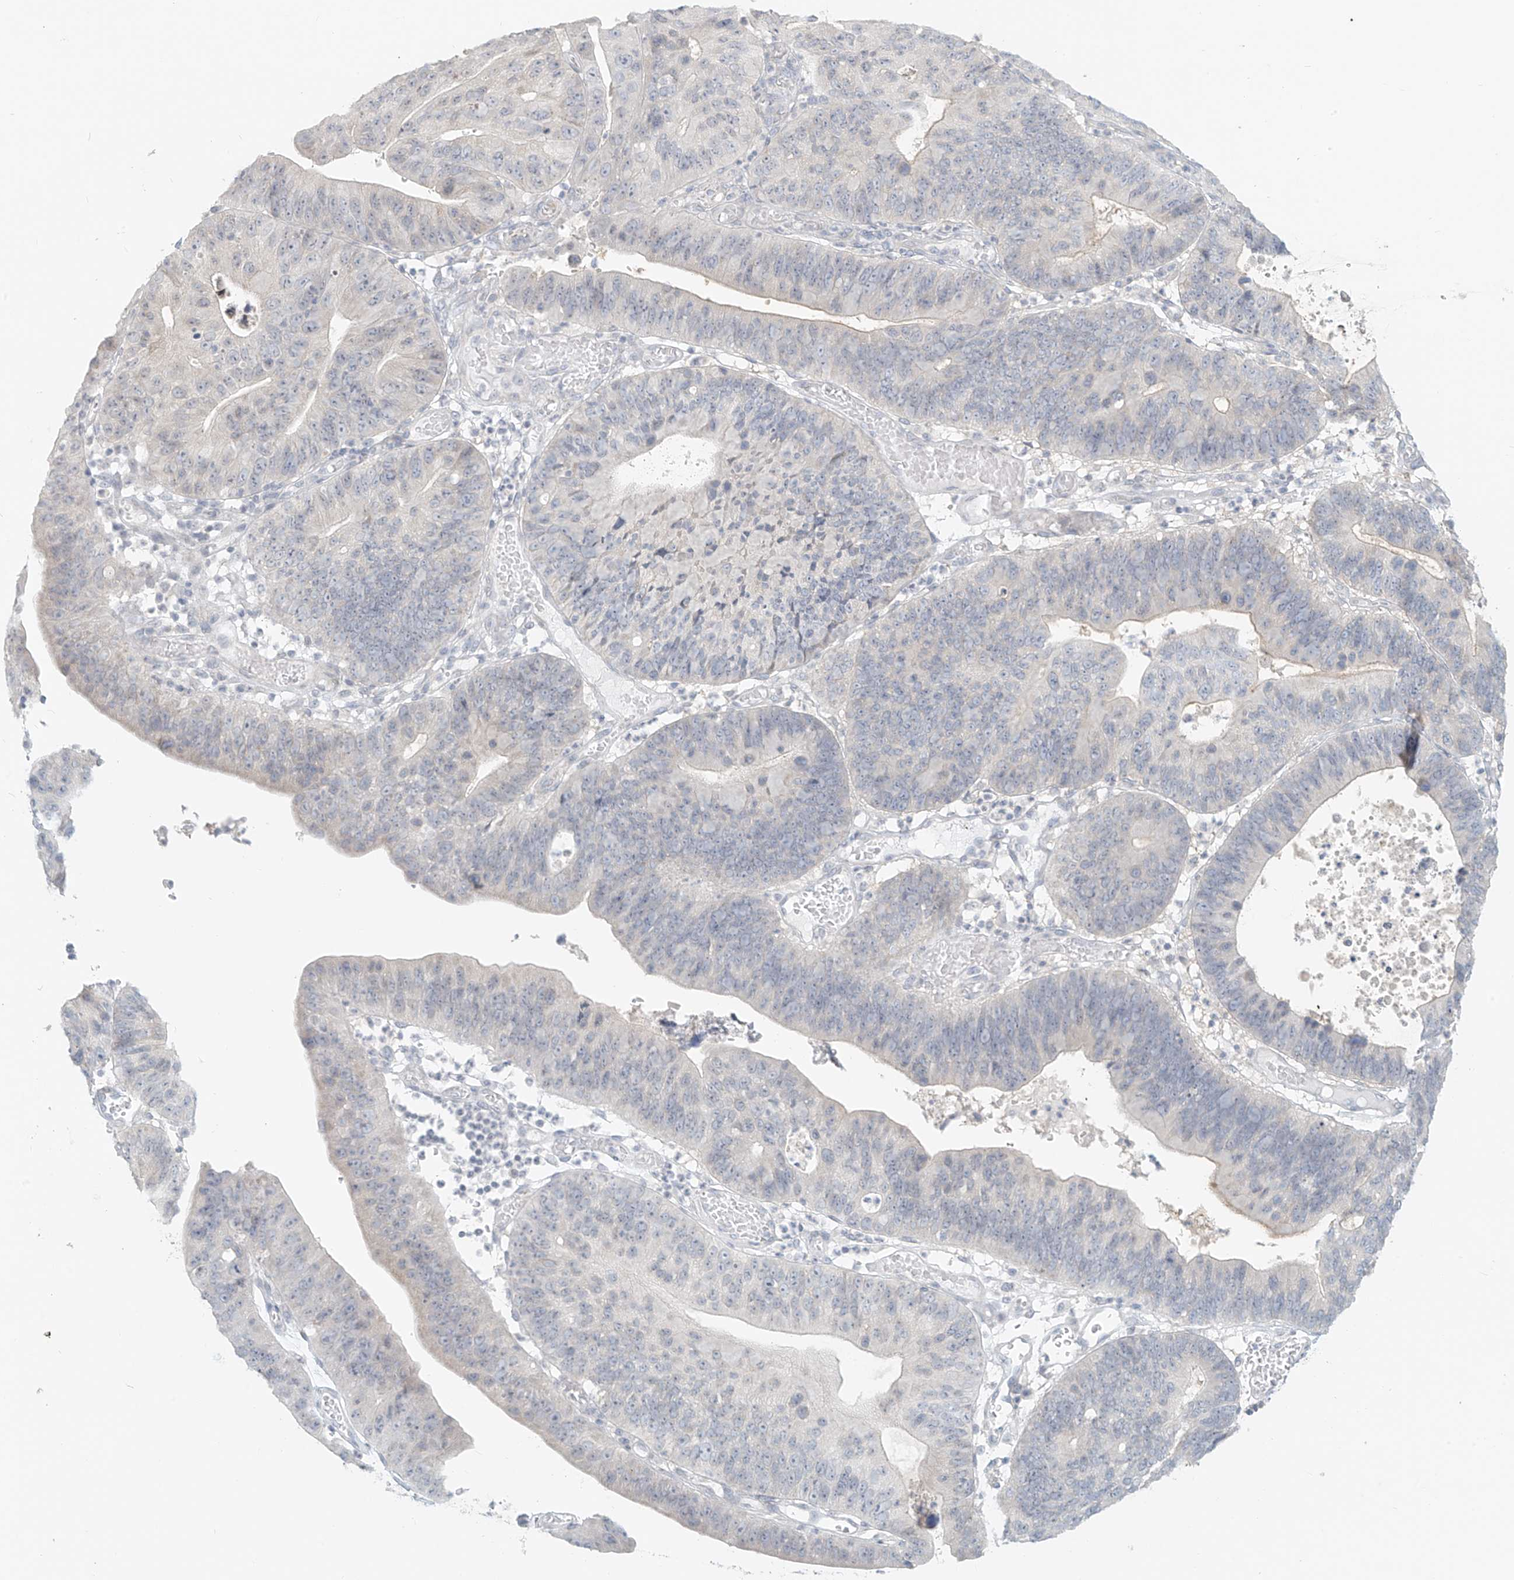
{"staining": {"intensity": "negative", "quantity": "none", "location": "none"}, "tissue": "stomach cancer", "cell_type": "Tumor cells", "image_type": "cancer", "snomed": [{"axis": "morphology", "description": "Adenocarcinoma, NOS"}, {"axis": "topography", "description": "Stomach"}], "caption": "This is an IHC photomicrograph of human stomach adenocarcinoma. There is no staining in tumor cells.", "gene": "OSBPL7", "patient": {"sex": "male", "age": 59}}